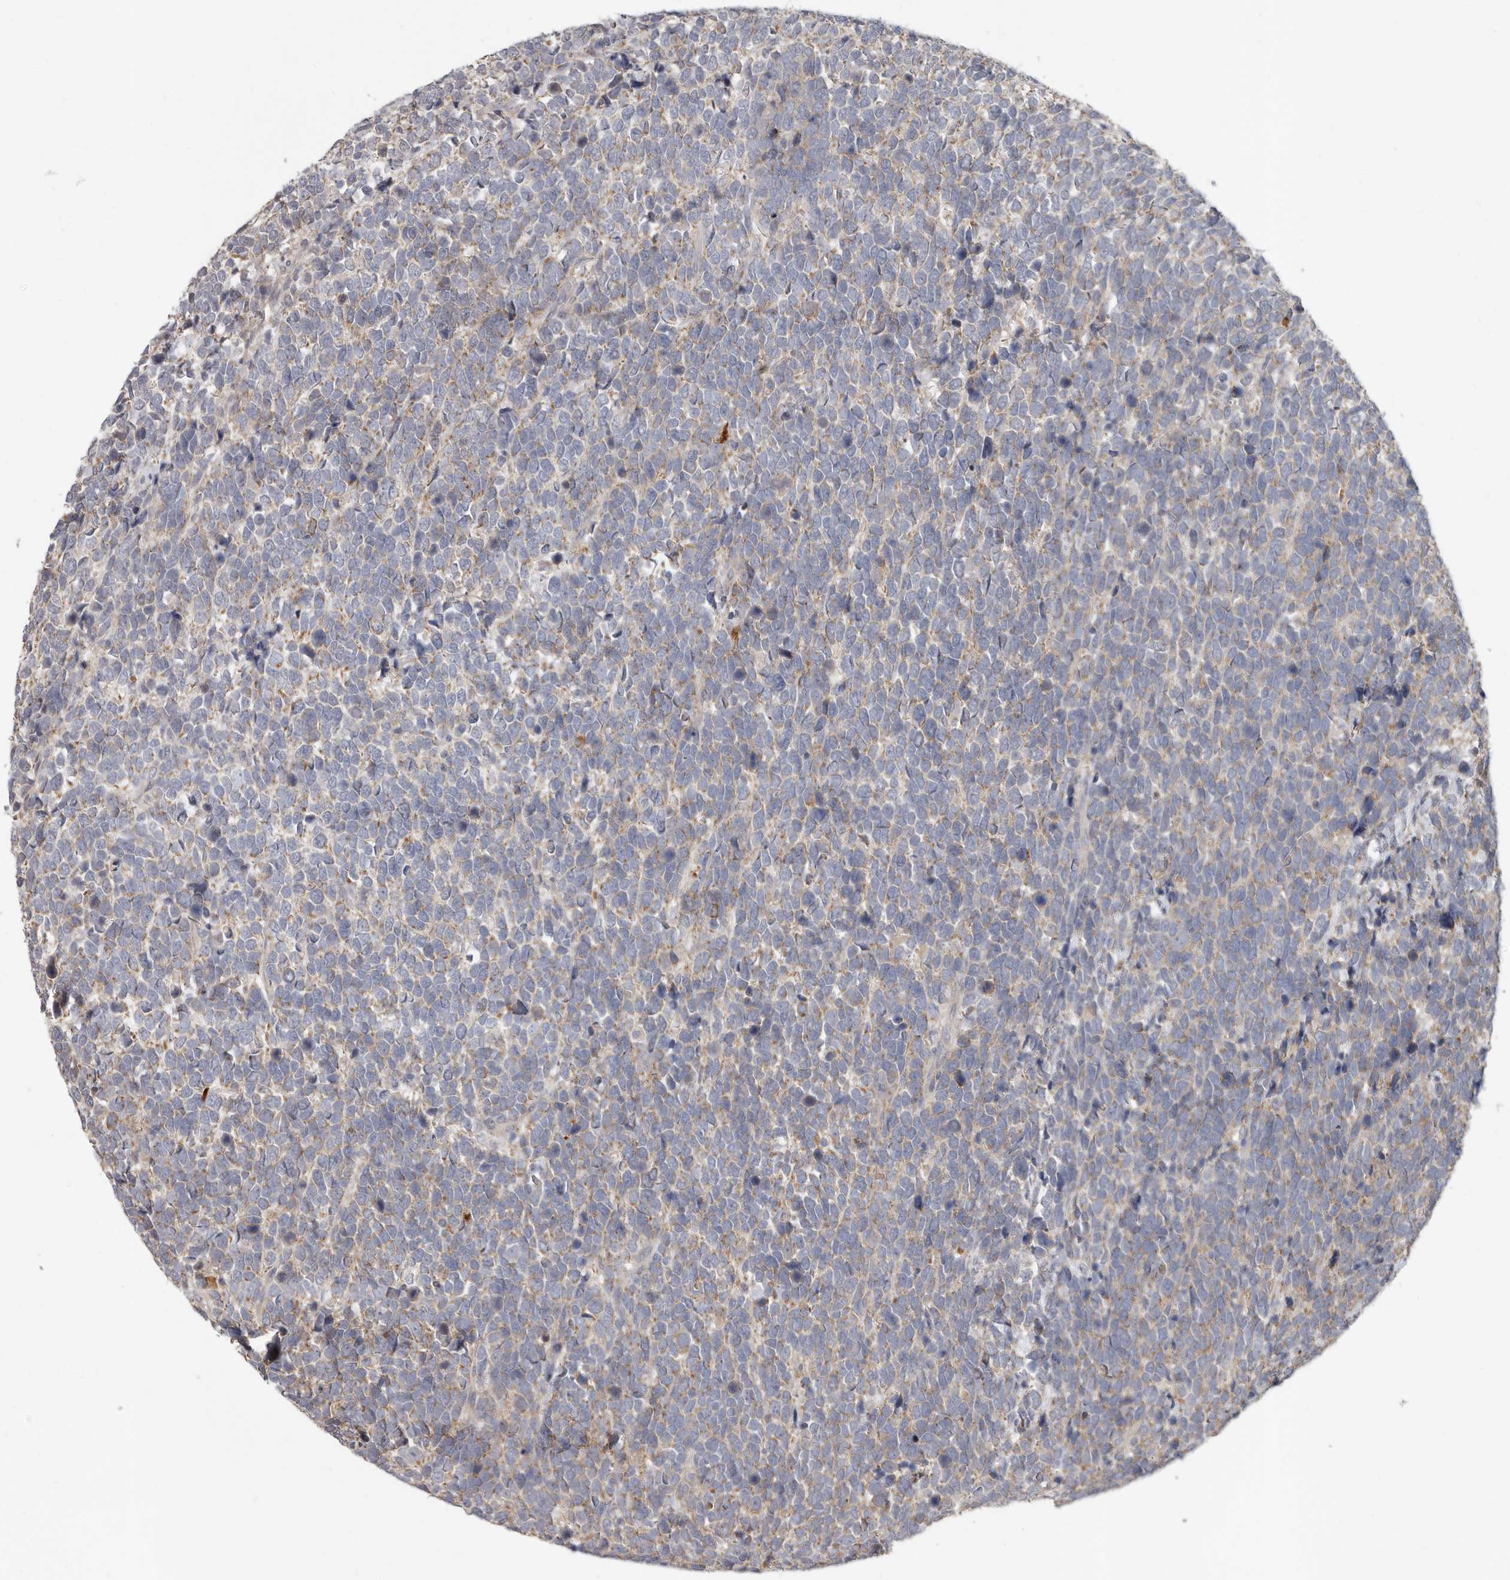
{"staining": {"intensity": "weak", "quantity": "25%-75%", "location": "cytoplasmic/membranous"}, "tissue": "urothelial cancer", "cell_type": "Tumor cells", "image_type": "cancer", "snomed": [{"axis": "morphology", "description": "Urothelial carcinoma, High grade"}, {"axis": "topography", "description": "Urinary bladder"}], "caption": "A high-resolution photomicrograph shows immunohistochemistry staining of urothelial cancer, which reveals weak cytoplasmic/membranous expression in approximately 25%-75% of tumor cells. Immunohistochemistry stains the protein of interest in brown and the nuclei are stained blue.", "gene": "UNK", "patient": {"sex": "female", "age": 82}}